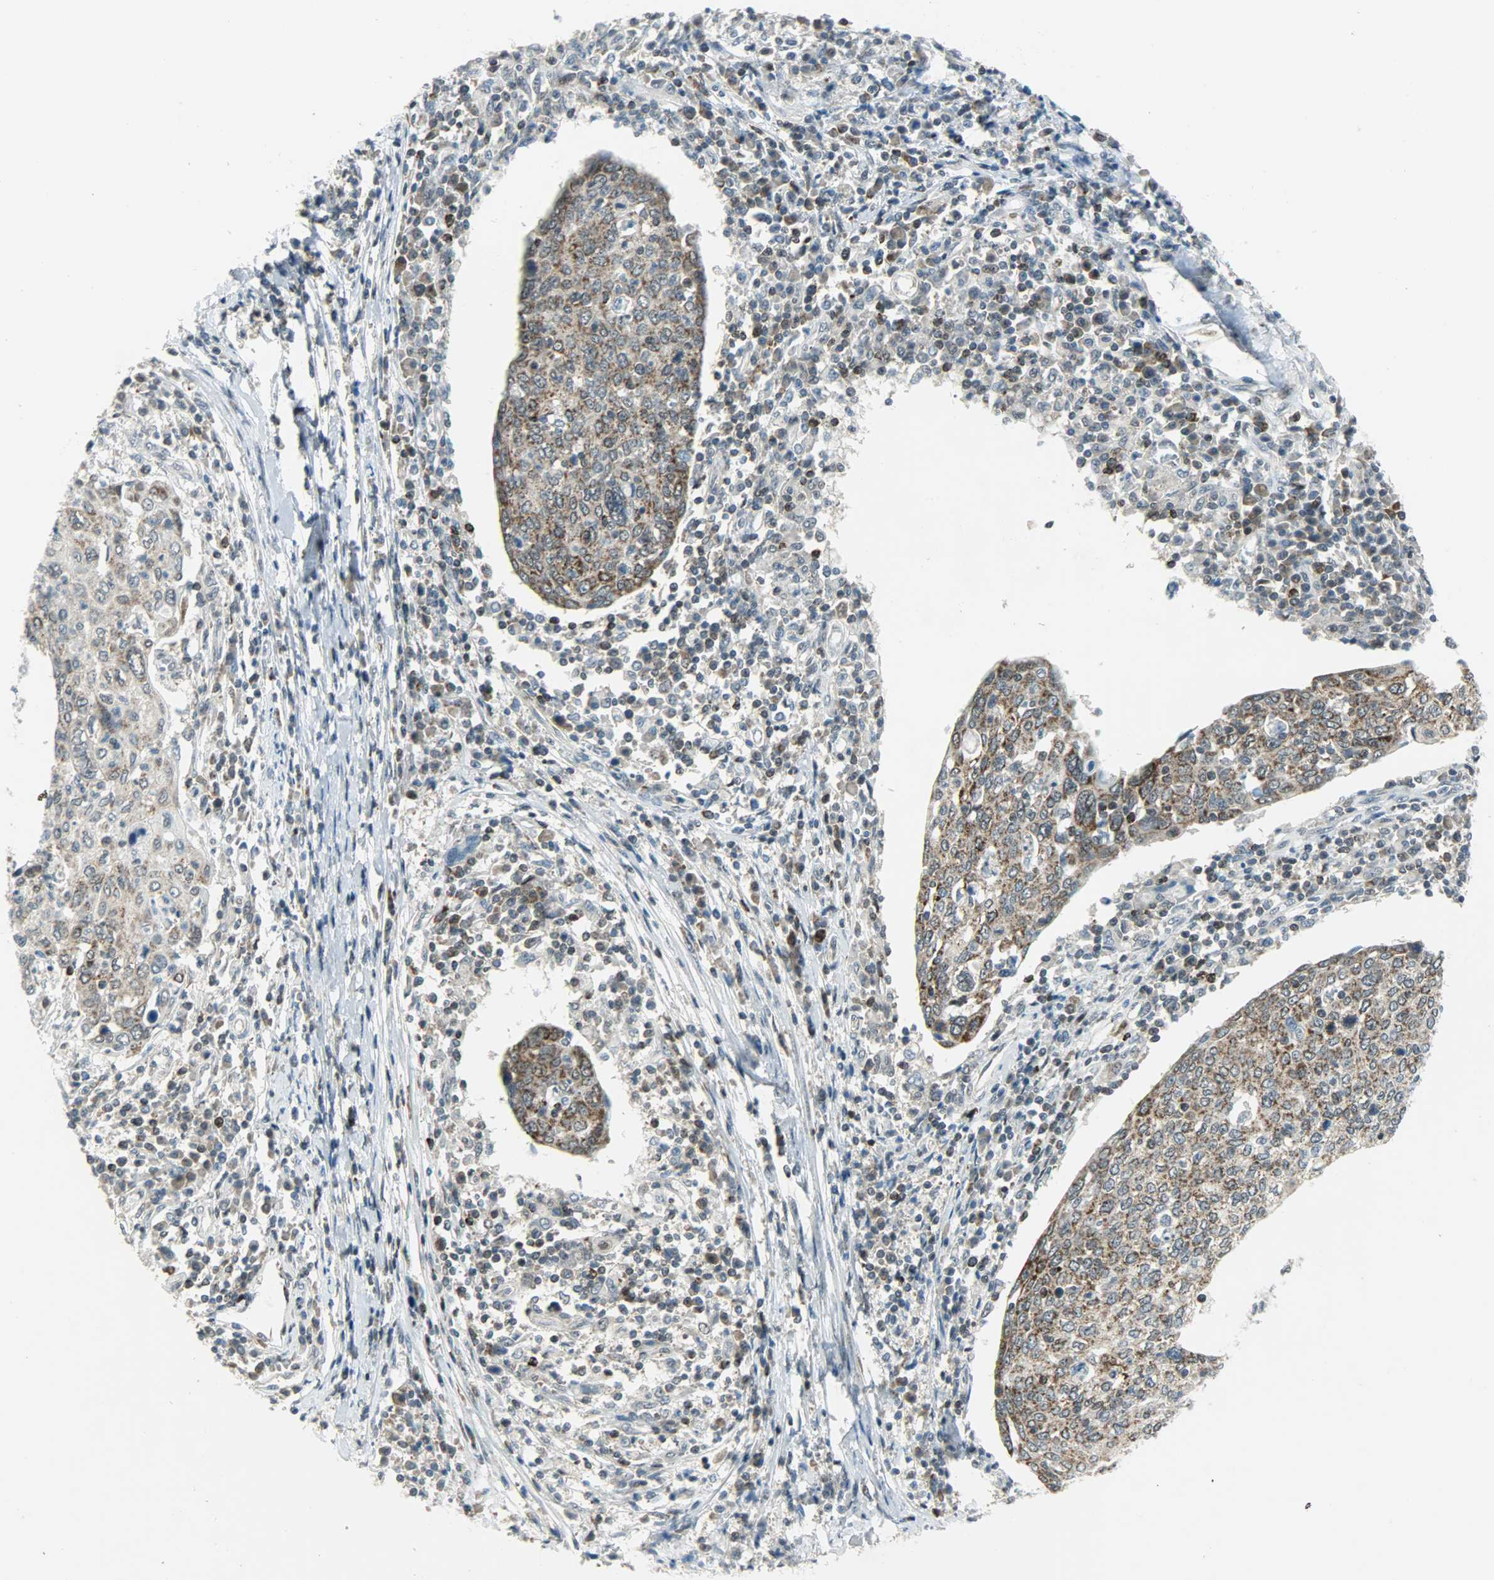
{"staining": {"intensity": "moderate", "quantity": ">75%", "location": "cytoplasmic/membranous"}, "tissue": "cervical cancer", "cell_type": "Tumor cells", "image_type": "cancer", "snomed": [{"axis": "morphology", "description": "Squamous cell carcinoma, NOS"}, {"axis": "topography", "description": "Cervix"}], "caption": "Protein staining of cervical cancer (squamous cell carcinoma) tissue reveals moderate cytoplasmic/membranous positivity in about >75% of tumor cells.", "gene": "IL15", "patient": {"sex": "female", "age": 40}}